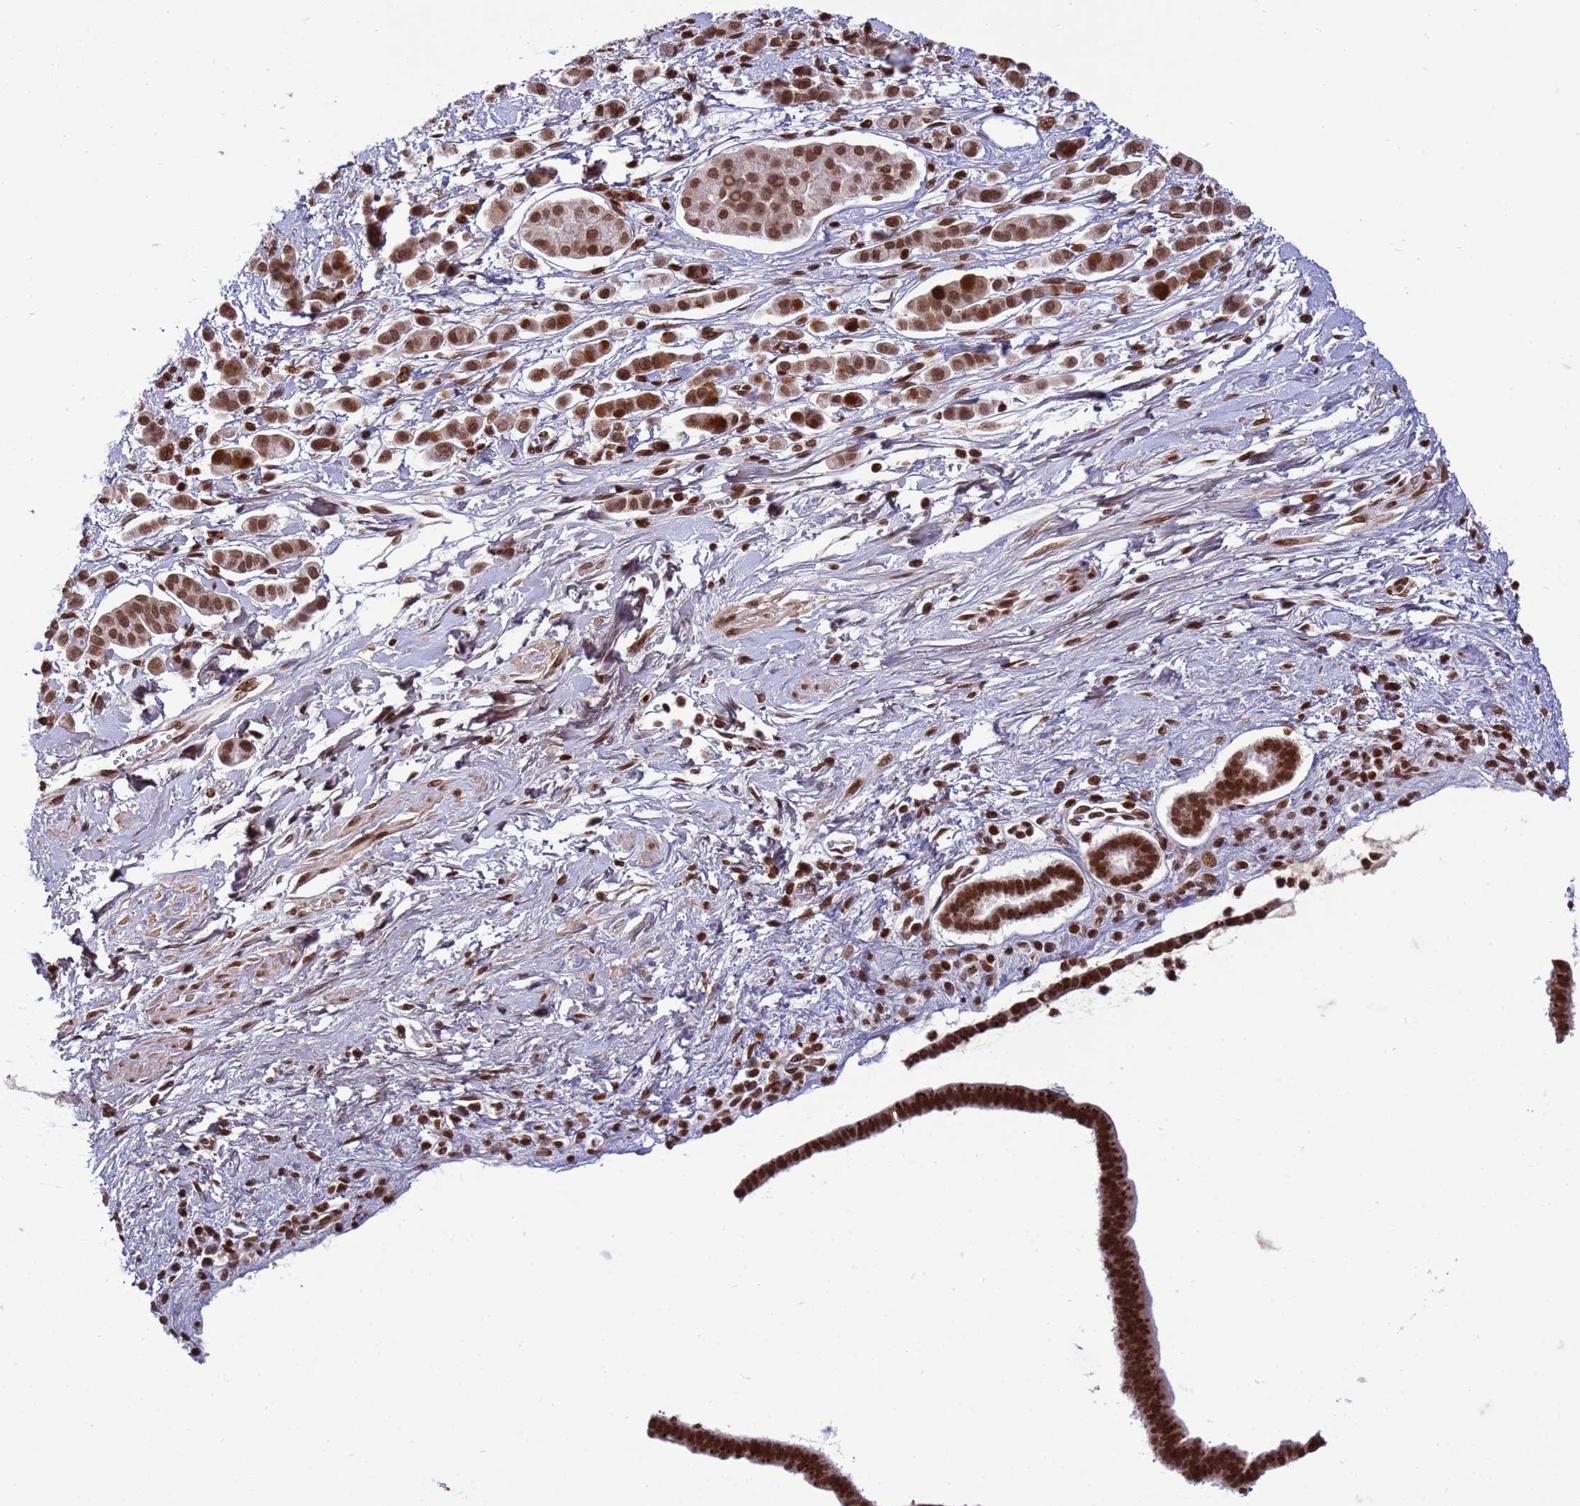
{"staining": {"intensity": "strong", "quantity": ">75%", "location": "nuclear"}, "tissue": "pancreatic cancer", "cell_type": "Tumor cells", "image_type": "cancer", "snomed": [{"axis": "morphology", "description": "Normal tissue, NOS"}, {"axis": "morphology", "description": "Adenocarcinoma, NOS"}, {"axis": "topography", "description": "Pancreas"}], "caption": "The image shows immunohistochemical staining of pancreatic cancer. There is strong nuclear positivity is appreciated in about >75% of tumor cells.", "gene": "H3-3B", "patient": {"sex": "female", "age": 64}}